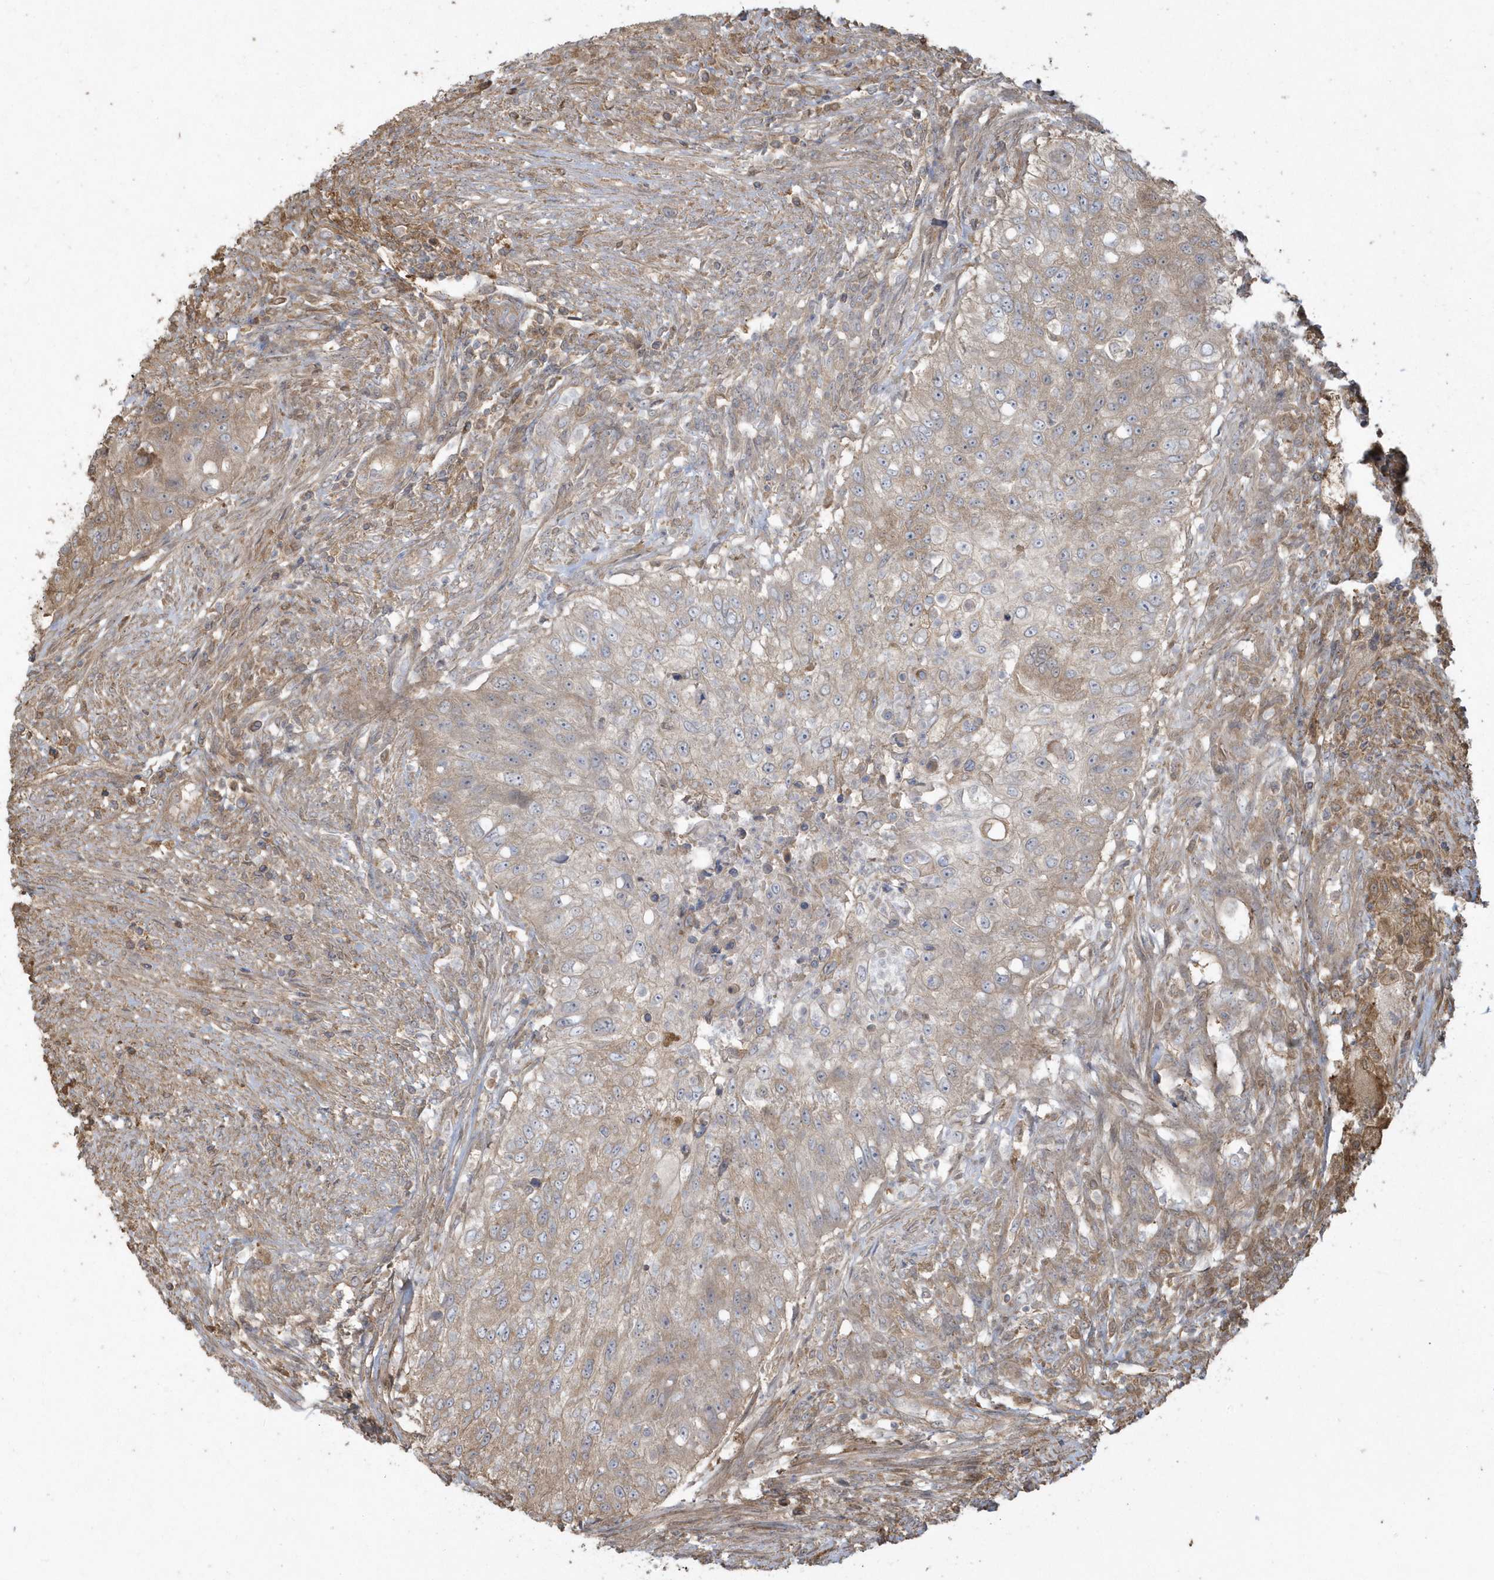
{"staining": {"intensity": "weak", "quantity": "25%-75%", "location": "cytoplasmic/membranous"}, "tissue": "urothelial cancer", "cell_type": "Tumor cells", "image_type": "cancer", "snomed": [{"axis": "morphology", "description": "Urothelial carcinoma, High grade"}, {"axis": "topography", "description": "Urinary bladder"}], "caption": "A micrograph showing weak cytoplasmic/membranous expression in about 25%-75% of tumor cells in high-grade urothelial carcinoma, as visualized by brown immunohistochemical staining.", "gene": "HNMT", "patient": {"sex": "female", "age": 60}}